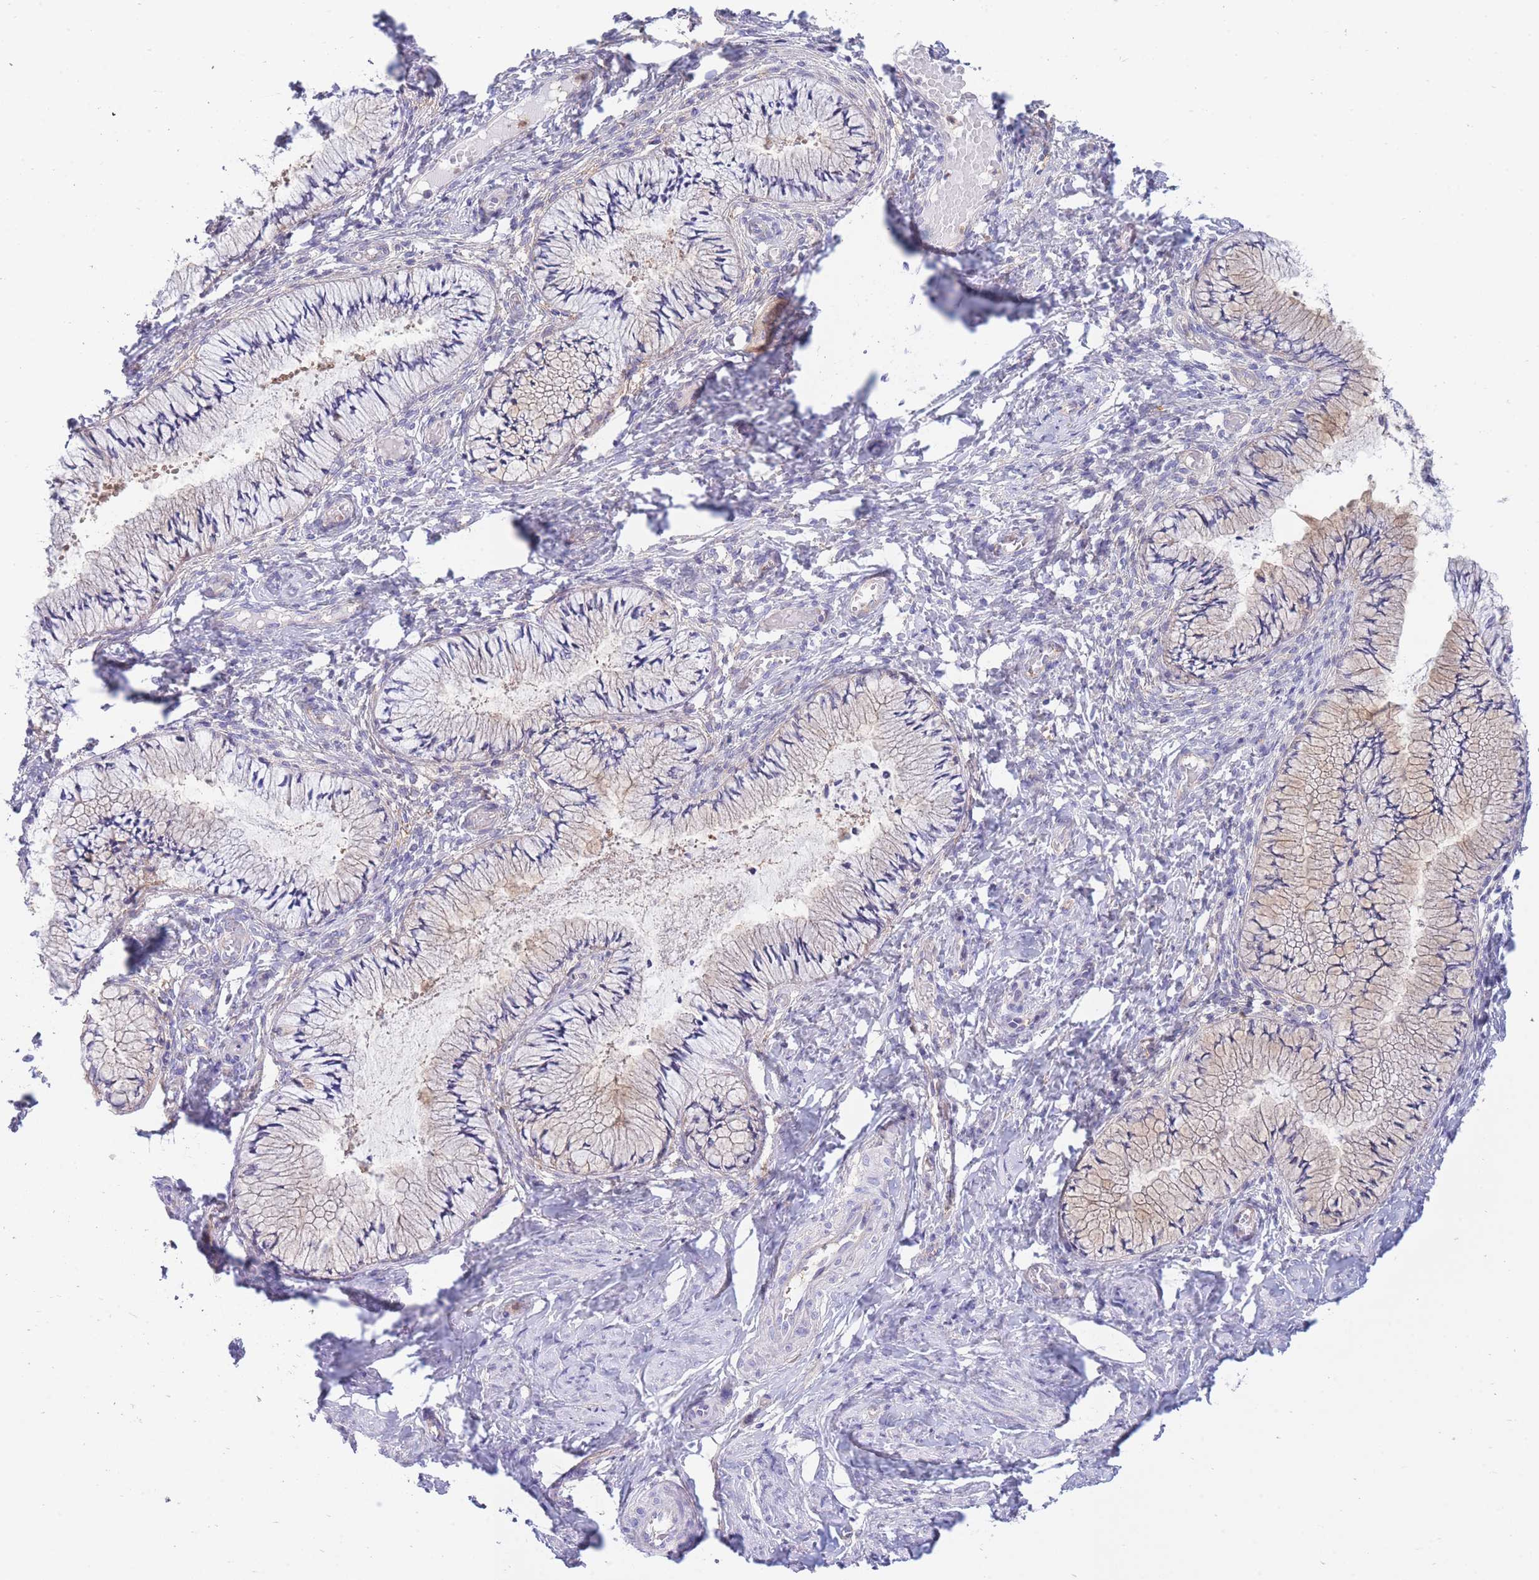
{"staining": {"intensity": "moderate", "quantity": "25%-75%", "location": "cytoplasmic/membranous"}, "tissue": "cervix", "cell_type": "Glandular cells", "image_type": "normal", "snomed": [{"axis": "morphology", "description": "Normal tissue, NOS"}, {"axis": "topography", "description": "Cervix"}], "caption": "Immunohistochemical staining of unremarkable human cervix shows 25%-75% levels of moderate cytoplasmic/membranous protein positivity in about 25%-75% of glandular cells.", "gene": "NAMPT", "patient": {"sex": "female", "age": 42}}